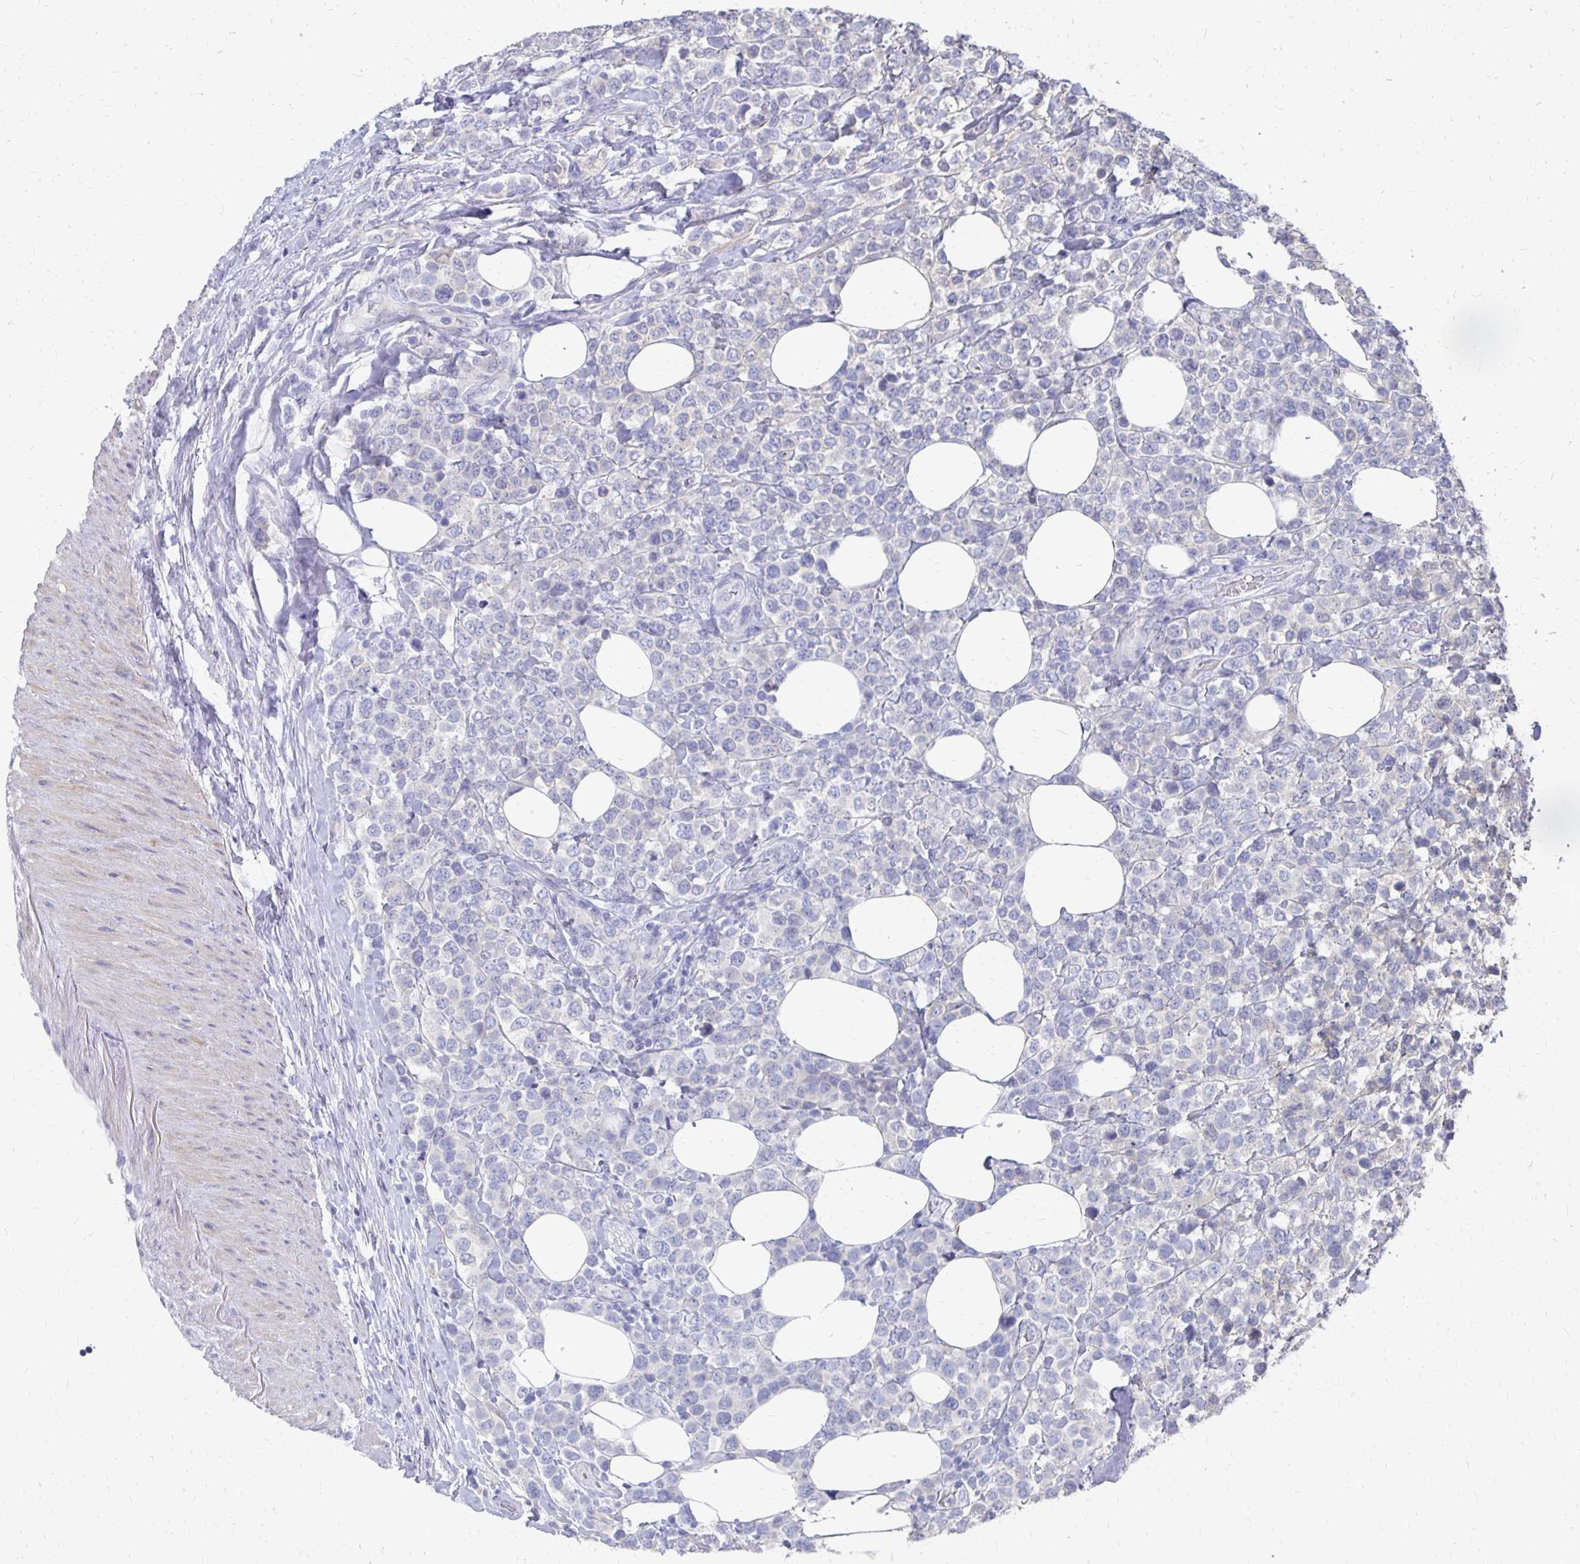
{"staining": {"intensity": "negative", "quantity": "none", "location": "none"}, "tissue": "lymphoma", "cell_type": "Tumor cells", "image_type": "cancer", "snomed": [{"axis": "morphology", "description": "Malignant lymphoma, non-Hodgkin's type, High grade"}, {"axis": "topography", "description": "Soft tissue"}], "caption": "DAB (3,3'-diaminobenzidine) immunohistochemical staining of human malignant lymphoma, non-Hodgkin's type (high-grade) shows no significant expression in tumor cells. (DAB (3,3'-diaminobenzidine) immunohistochemistry with hematoxylin counter stain).", "gene": "SYCP3", "patient": {"sex": "female", "age": 56}}